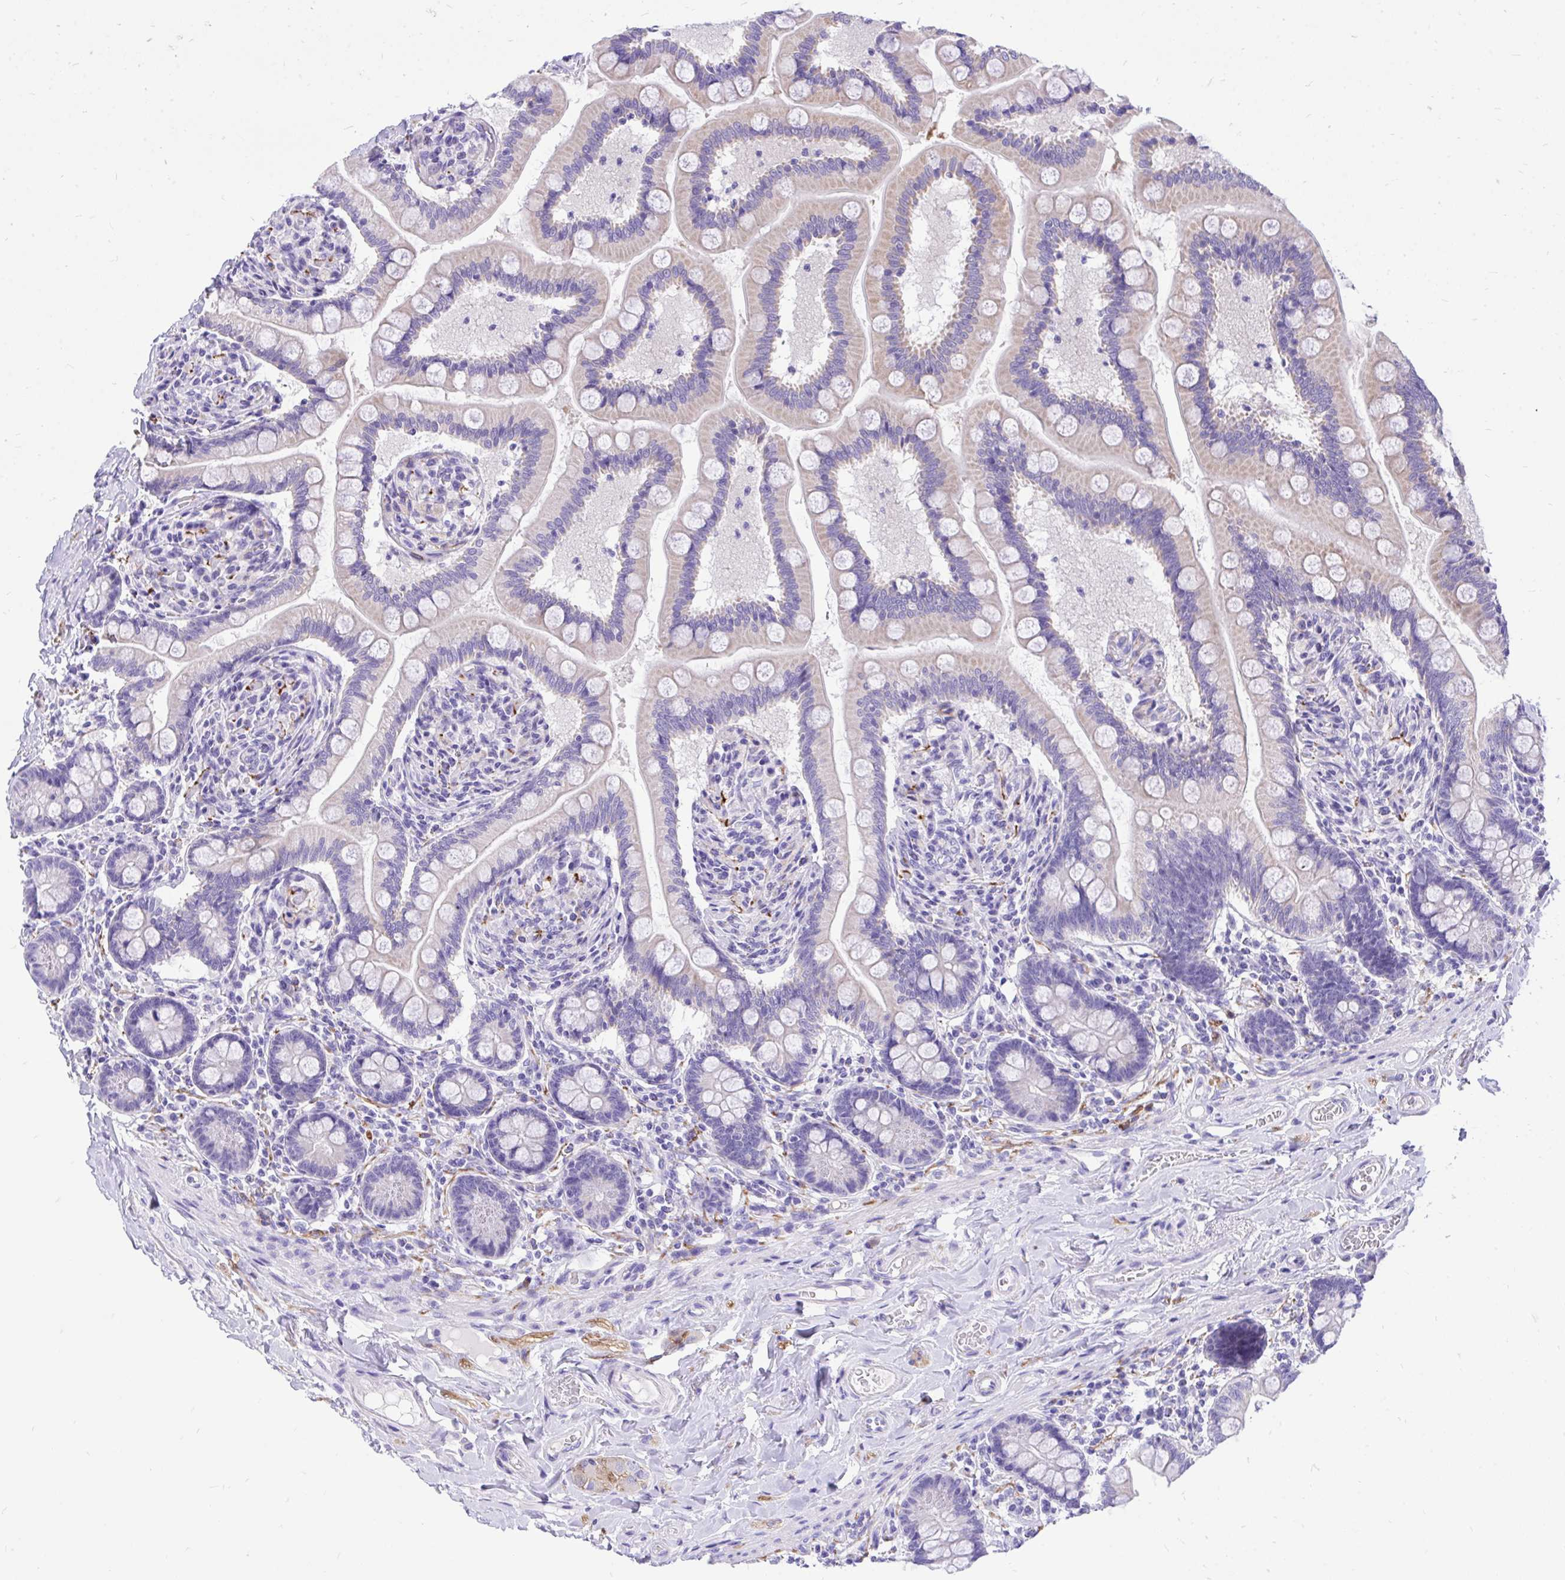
{"staining": {"intensity": "negative", "quantity": "none", "location": "none"}, "tissue": "small intestine", "cell_type": "Glandular cells", "image_type": "normal", "snomed": [{"axis": "morphology", "description": "Normal tissue, NOS"}, {"axis": "topography", "description": "Small intestine"}], "caption": "Immunohistochemical staining of normal human small intestine shows no significant staining in glandular cells. (DAB (3,3'-diaminobenzidine) IHC visualized using brightfield microscopy, high magnification).", "gene": "MON1A", "patient": {"sex": "female", "age": 64}}